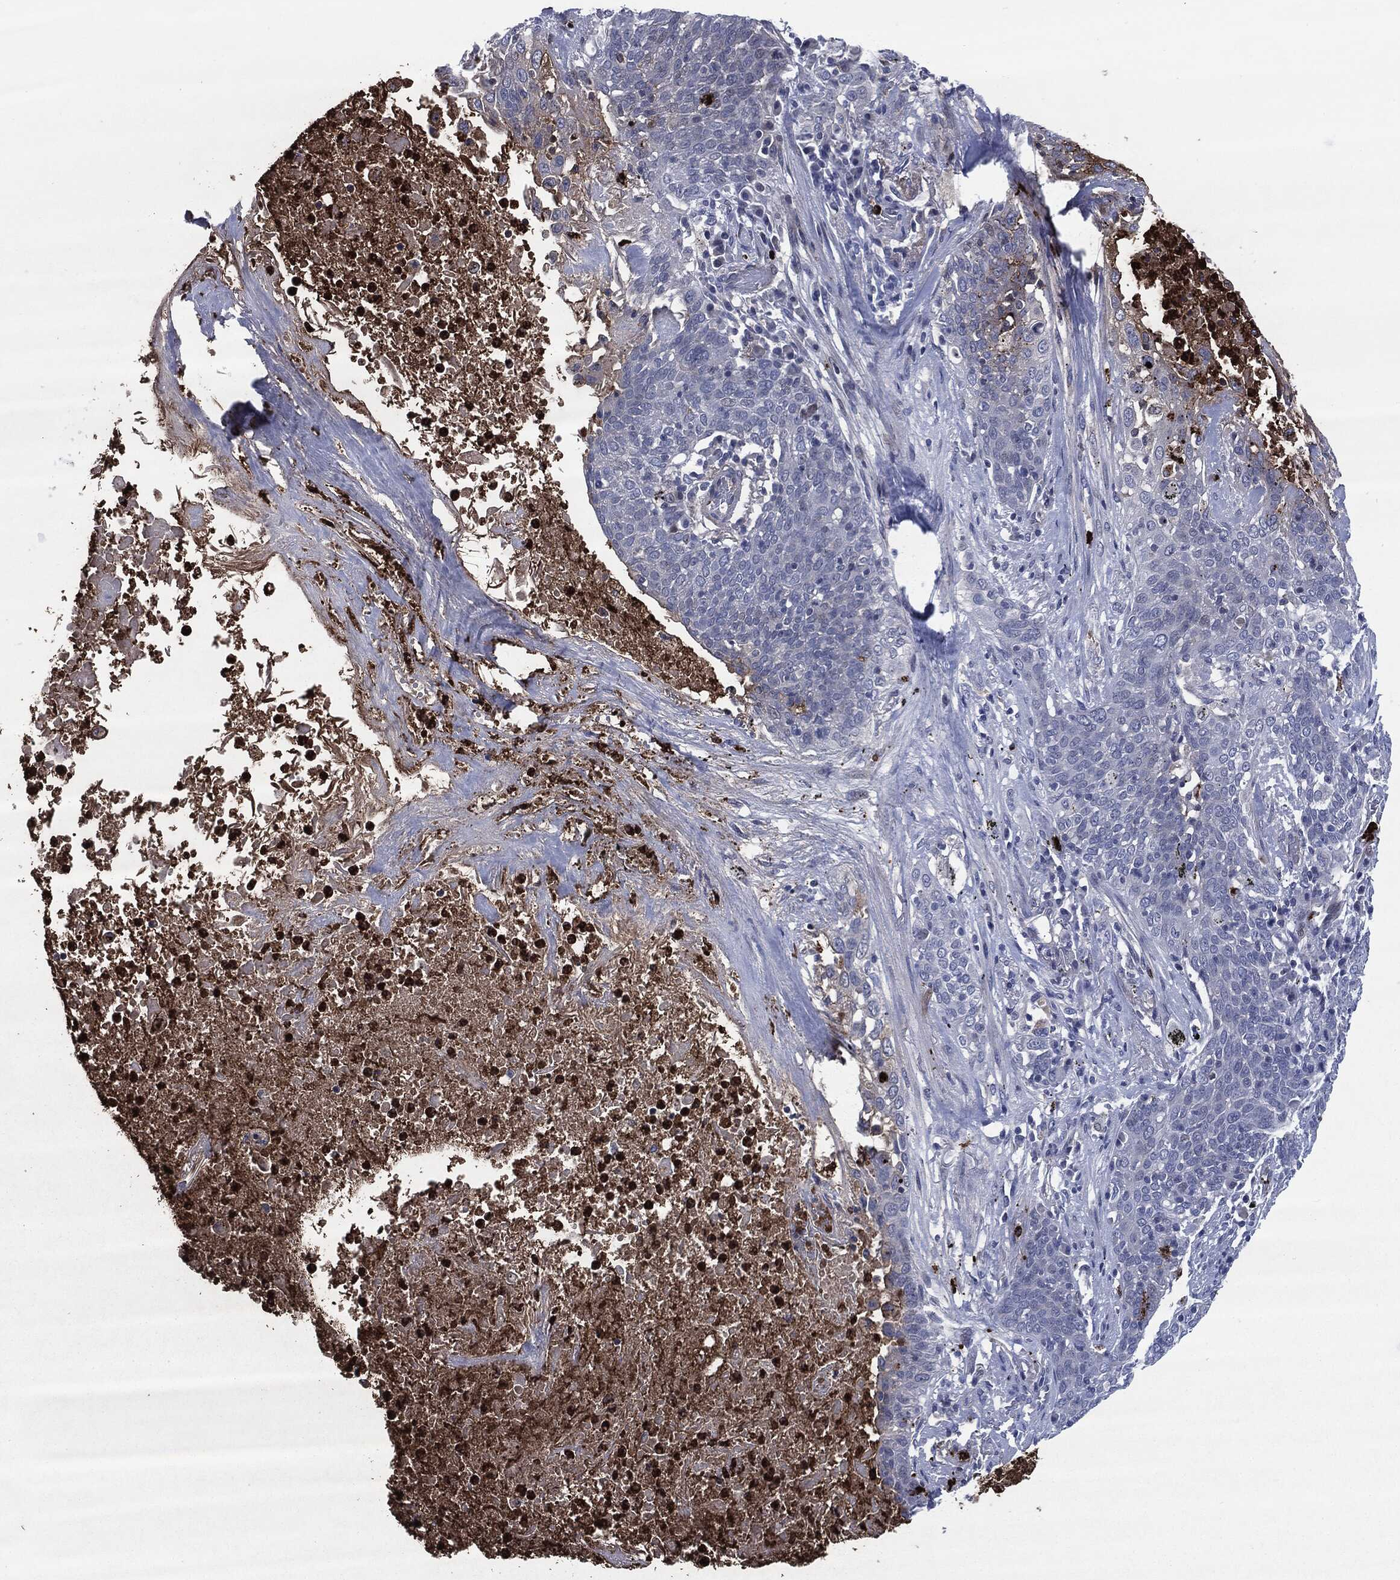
{"staining": {"intensity": "negative", "quantity": "none", "location": "none"}, "tissue": "lung cancer", "cell_type": "Tumor cells", "image_type": "cancer", "snomed": [{"axis": "morphology", "description": "Squamous cell carcinoma, NOS"}, {"axis": "topography", "description": "Lung"}], "caption": "IHC of human lung cancer (squamous cell carcinoma) exhibits no positivity in tumor cells. The staining was performed using DAB to visualize the protein expression in brown, while the nuclei were stained in blue with hematoxylin (Magnification: 20x).", "gene": "MPO", "patient": {"sex": "male", "age": 82}}